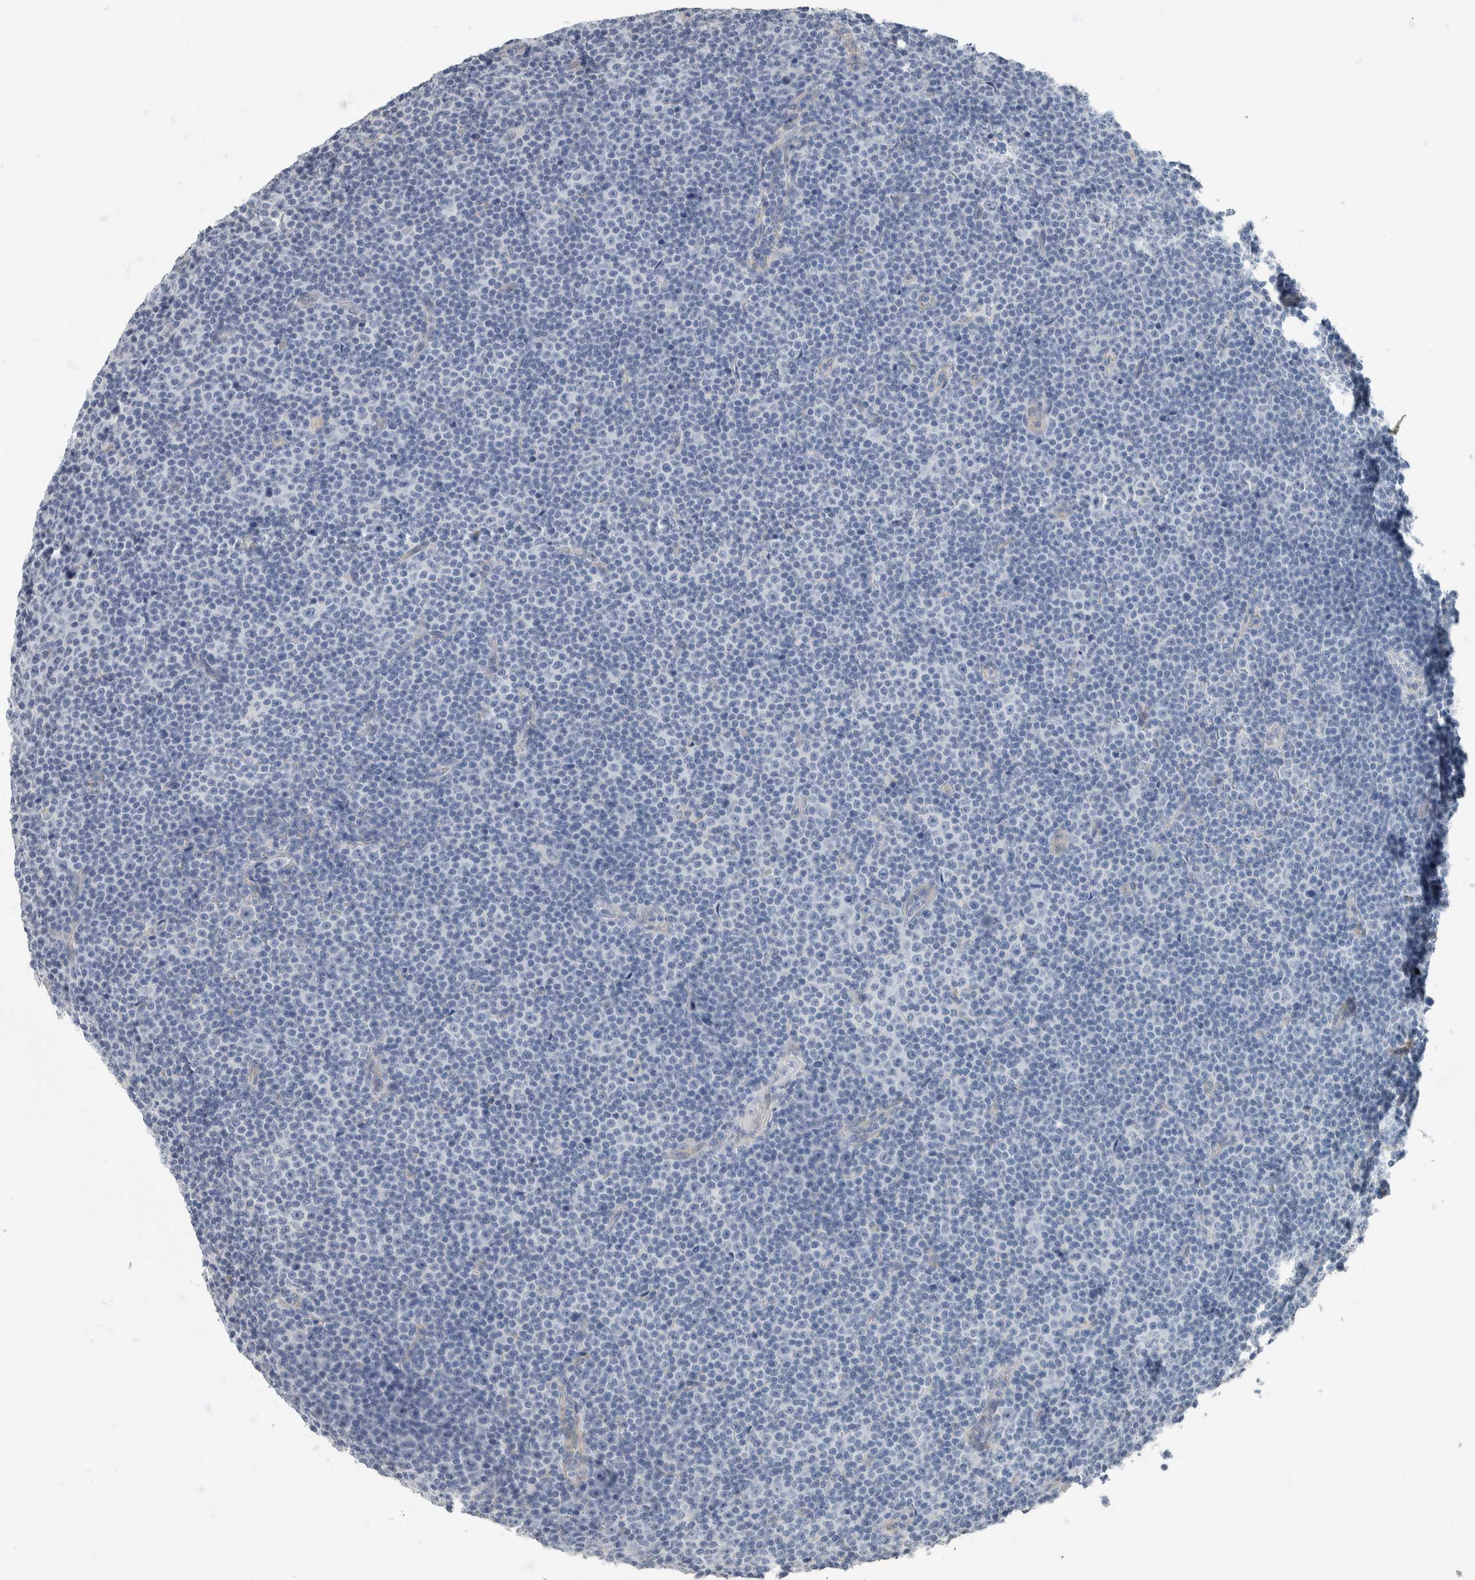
{"staining": {"intensity": "negative", "quantity": "none", "location": "none"}, "tissue": "lymphoma", "cell_type": "Tumor cells", "image_type": "cancer", "snomed": [{"axis": "morphology", "description": "Malignant lymphoma, non-Hodgkin's type, Low grade"}, {"axis": "topography", "description": "Lymph node"}], "caption": "Tumor cells show no significant protein staining in lymphoma.", "gene": "NEFM", "patient": {"sex": "female", "age": 67}}